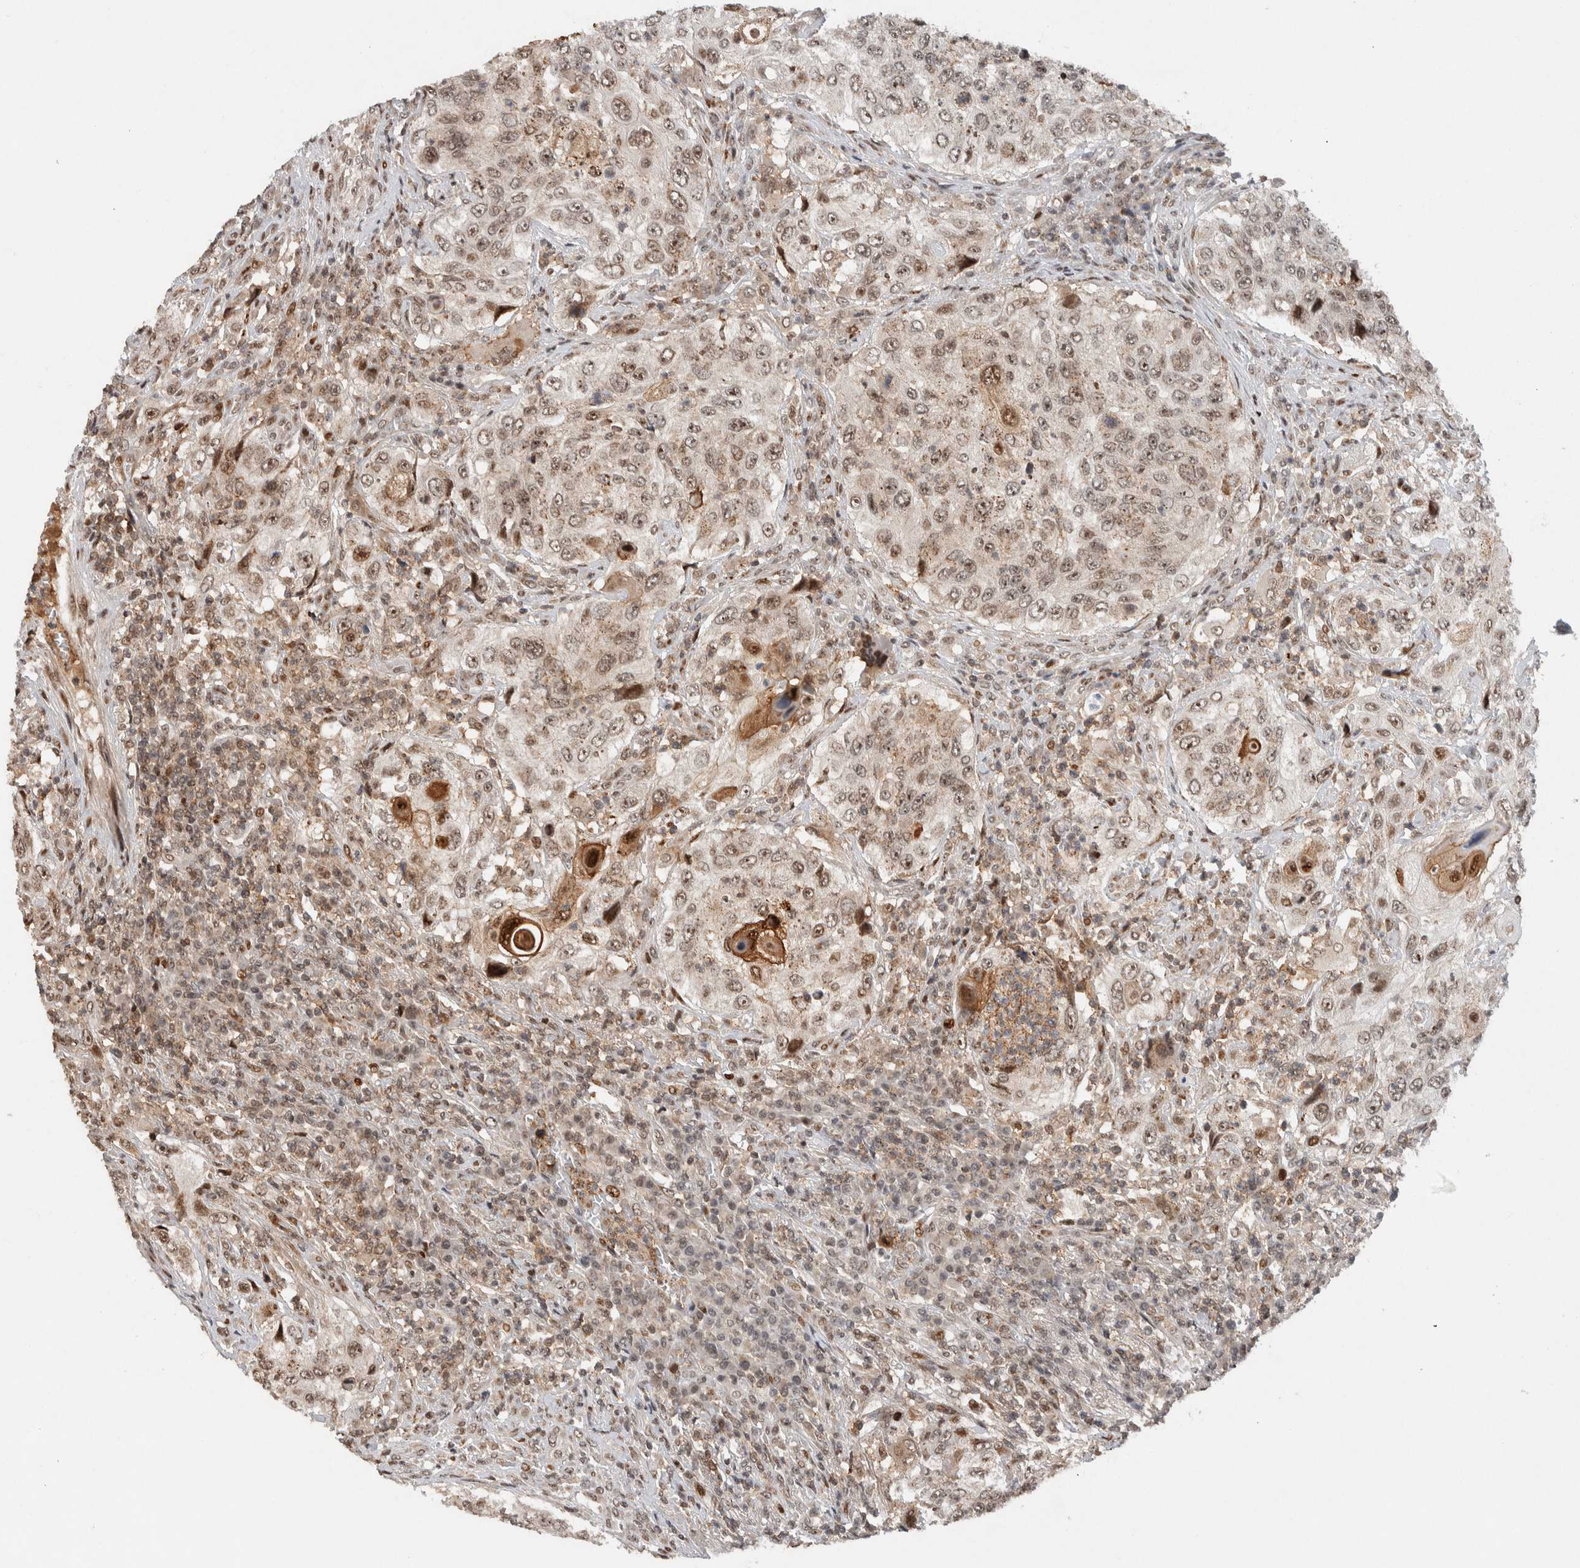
{"staining": {"intensity": "weak", "quantity": ">75%", "location": "nuclear"}, "tissue": "urothelial cancer", "cell_type": "Tumor cells", "image_type": "cancer", "snomed": [{"axis": "morphology", "description": "Urothelial carcinoma, High grade"}, {"axis": "topography", "description": "Urinary bladder"}], "caption": "Immunohistochemical staining of urothelial cancer reveals low levels of weak nuclear staining in approximately >75% of tumor cells.", "gene": "ZNF521", "patient": {"sex": "female", "age": 60}}